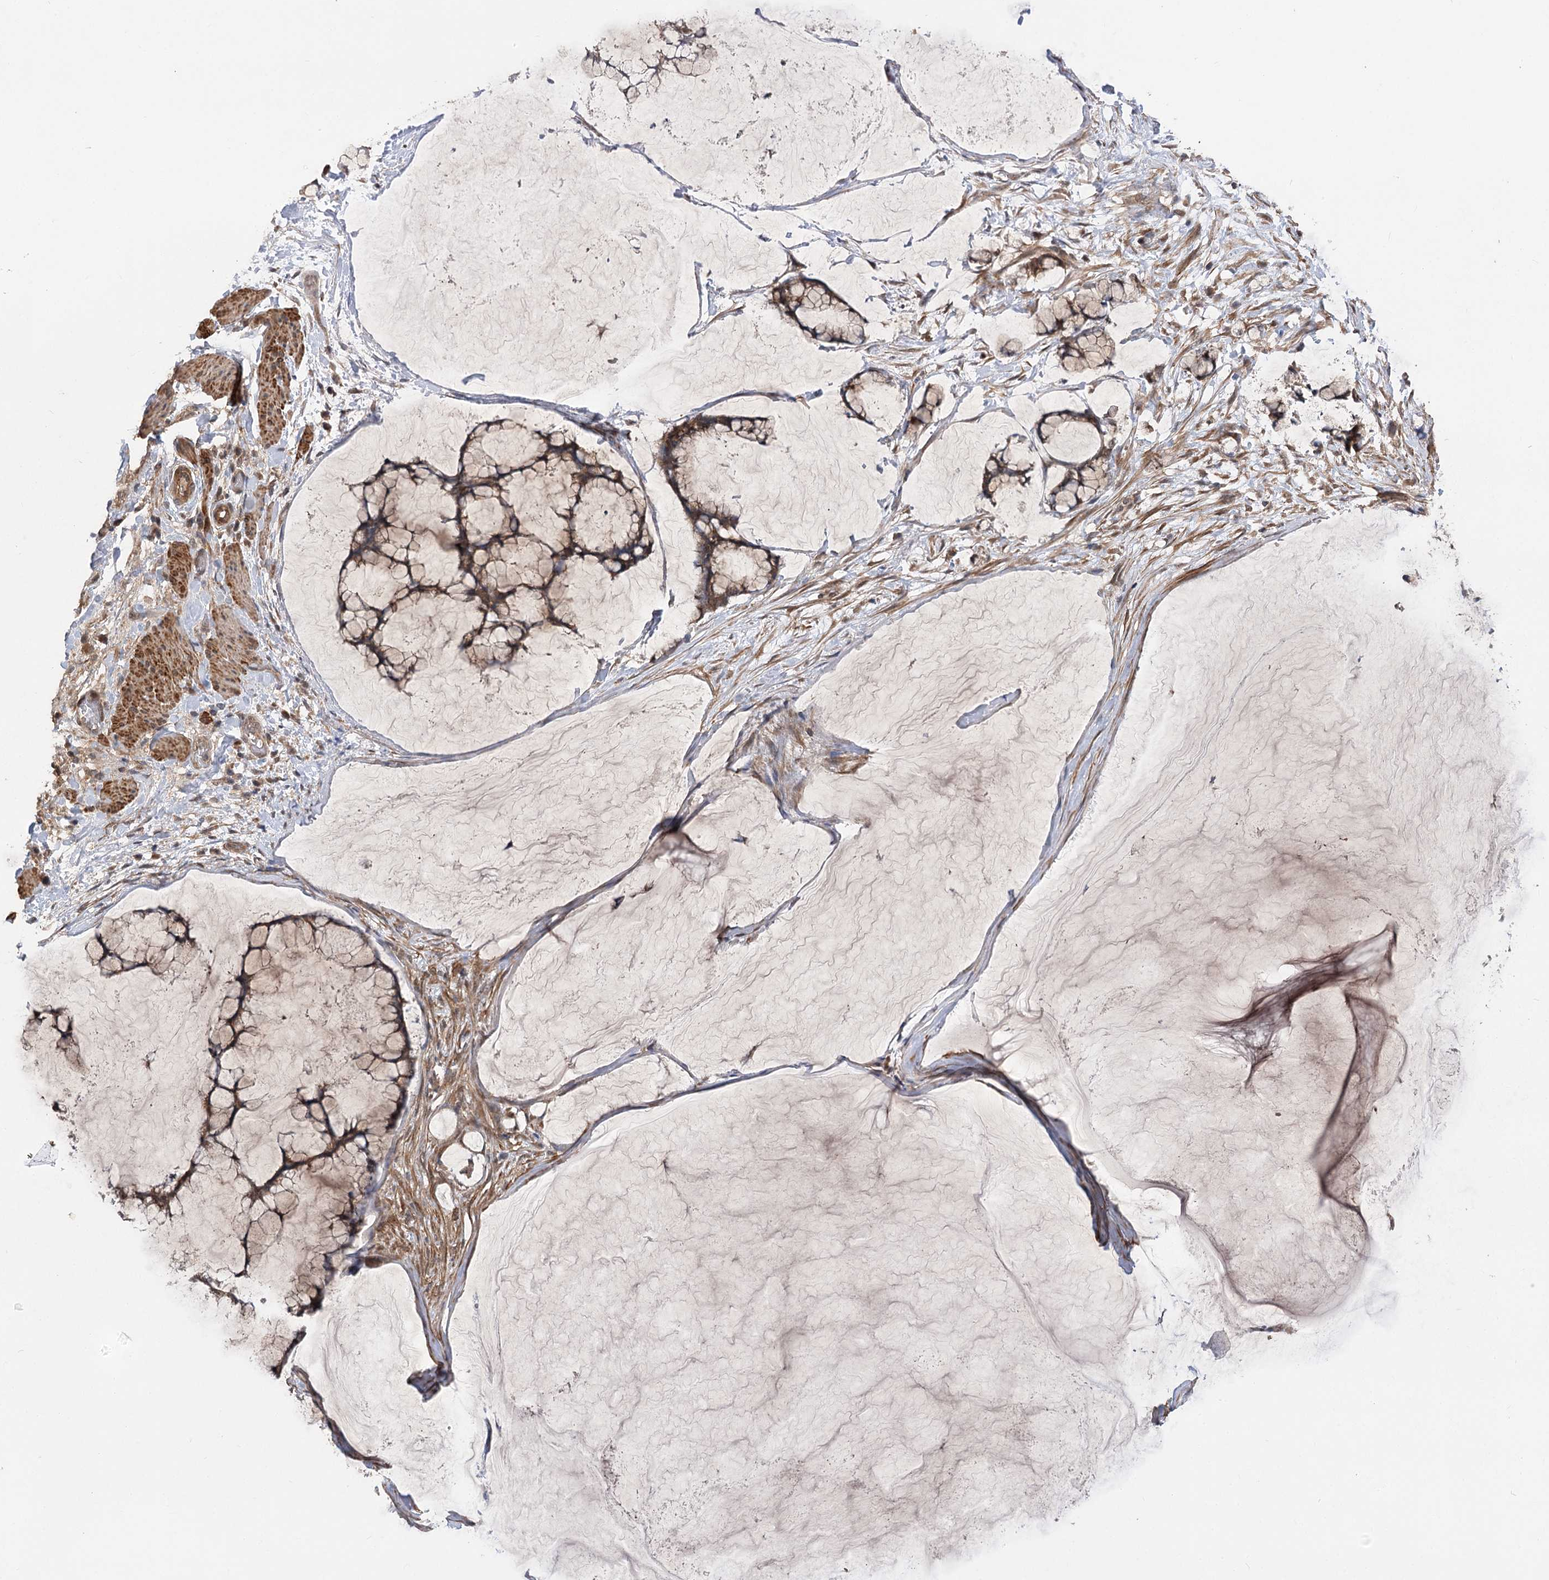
{"staining": {"intensity": "moderate", "quantity": ">75%", "location": "cytoplasmic/membranous,nuclear"}, "tissue": "ovarian cancer", "cell_type": "Tumor cells", "image_type": "cancer", "snomed": [{"axis": "morphology", "description": "Cystadenocarcinoma, mucinous, NOS"}, {"axis": "topography", "description": "Ovary"}], "caption": "A photomicrograph of ovarian cancer stained for a protein shows moderate cytoplasmic/membranous and nuclear brown staining in tumor cells.", "gene": "TENM2", "patient": {"sex": "female", "age": 42}}